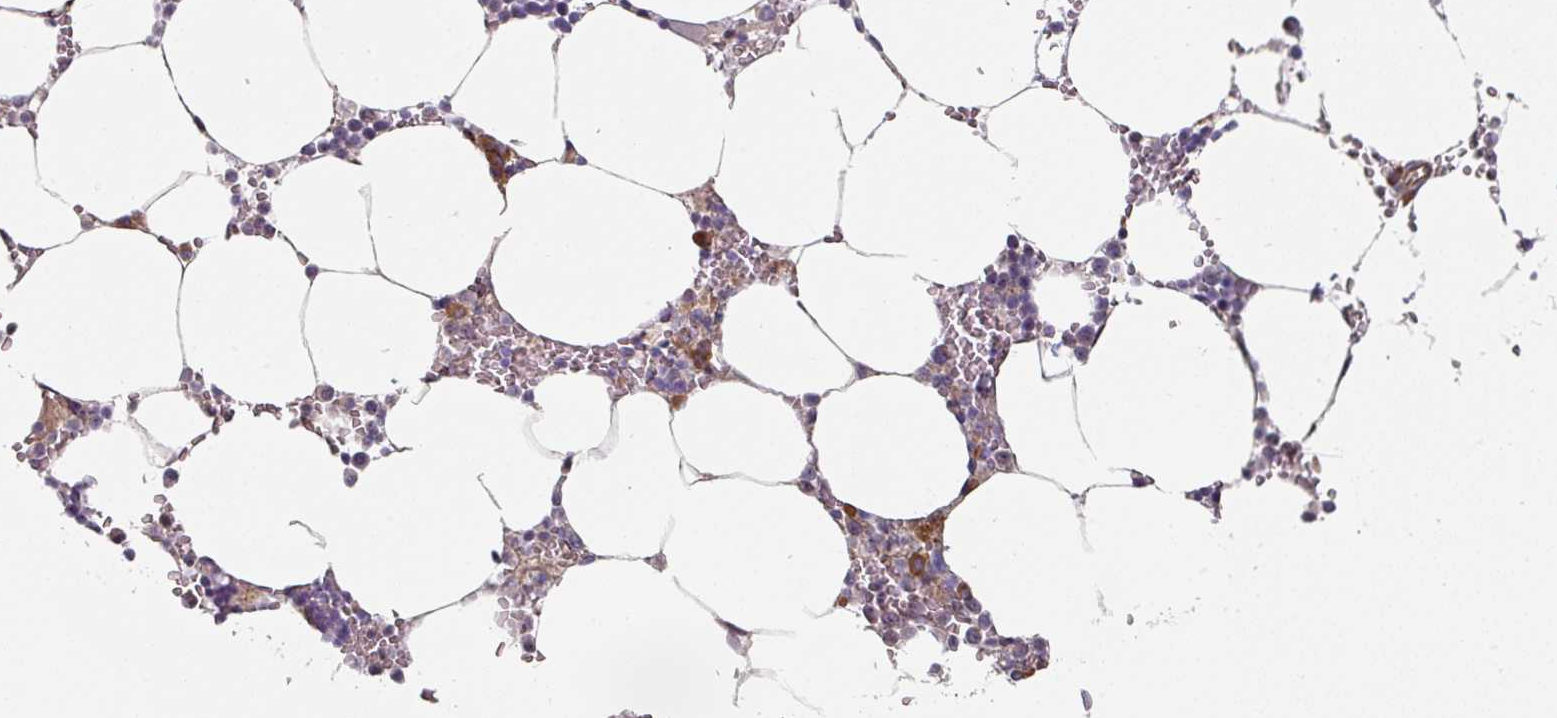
{"staining": {"intensity": "moderate", "quantity": "<25%", "location": "cytoplasmic/membranous"}, "tissue": "bone marrow", "cell_type": "Hematopoietic cells", "image_type": "normal", "snomed": [{"axis": "morphology", "description": "Normal tissue, NOS"}, {"axis": "topography", "description": "Bone marrow"}], "caption": "A photomicrograph showing moderate cytoplasmic/membranous expression in approximately <25% of hematopoietic cells in benign bone marrow, as visualized by brown immunohistochemical staining.", "gene": "CEP78", "patient": {"sex": "male", "age": 70}}